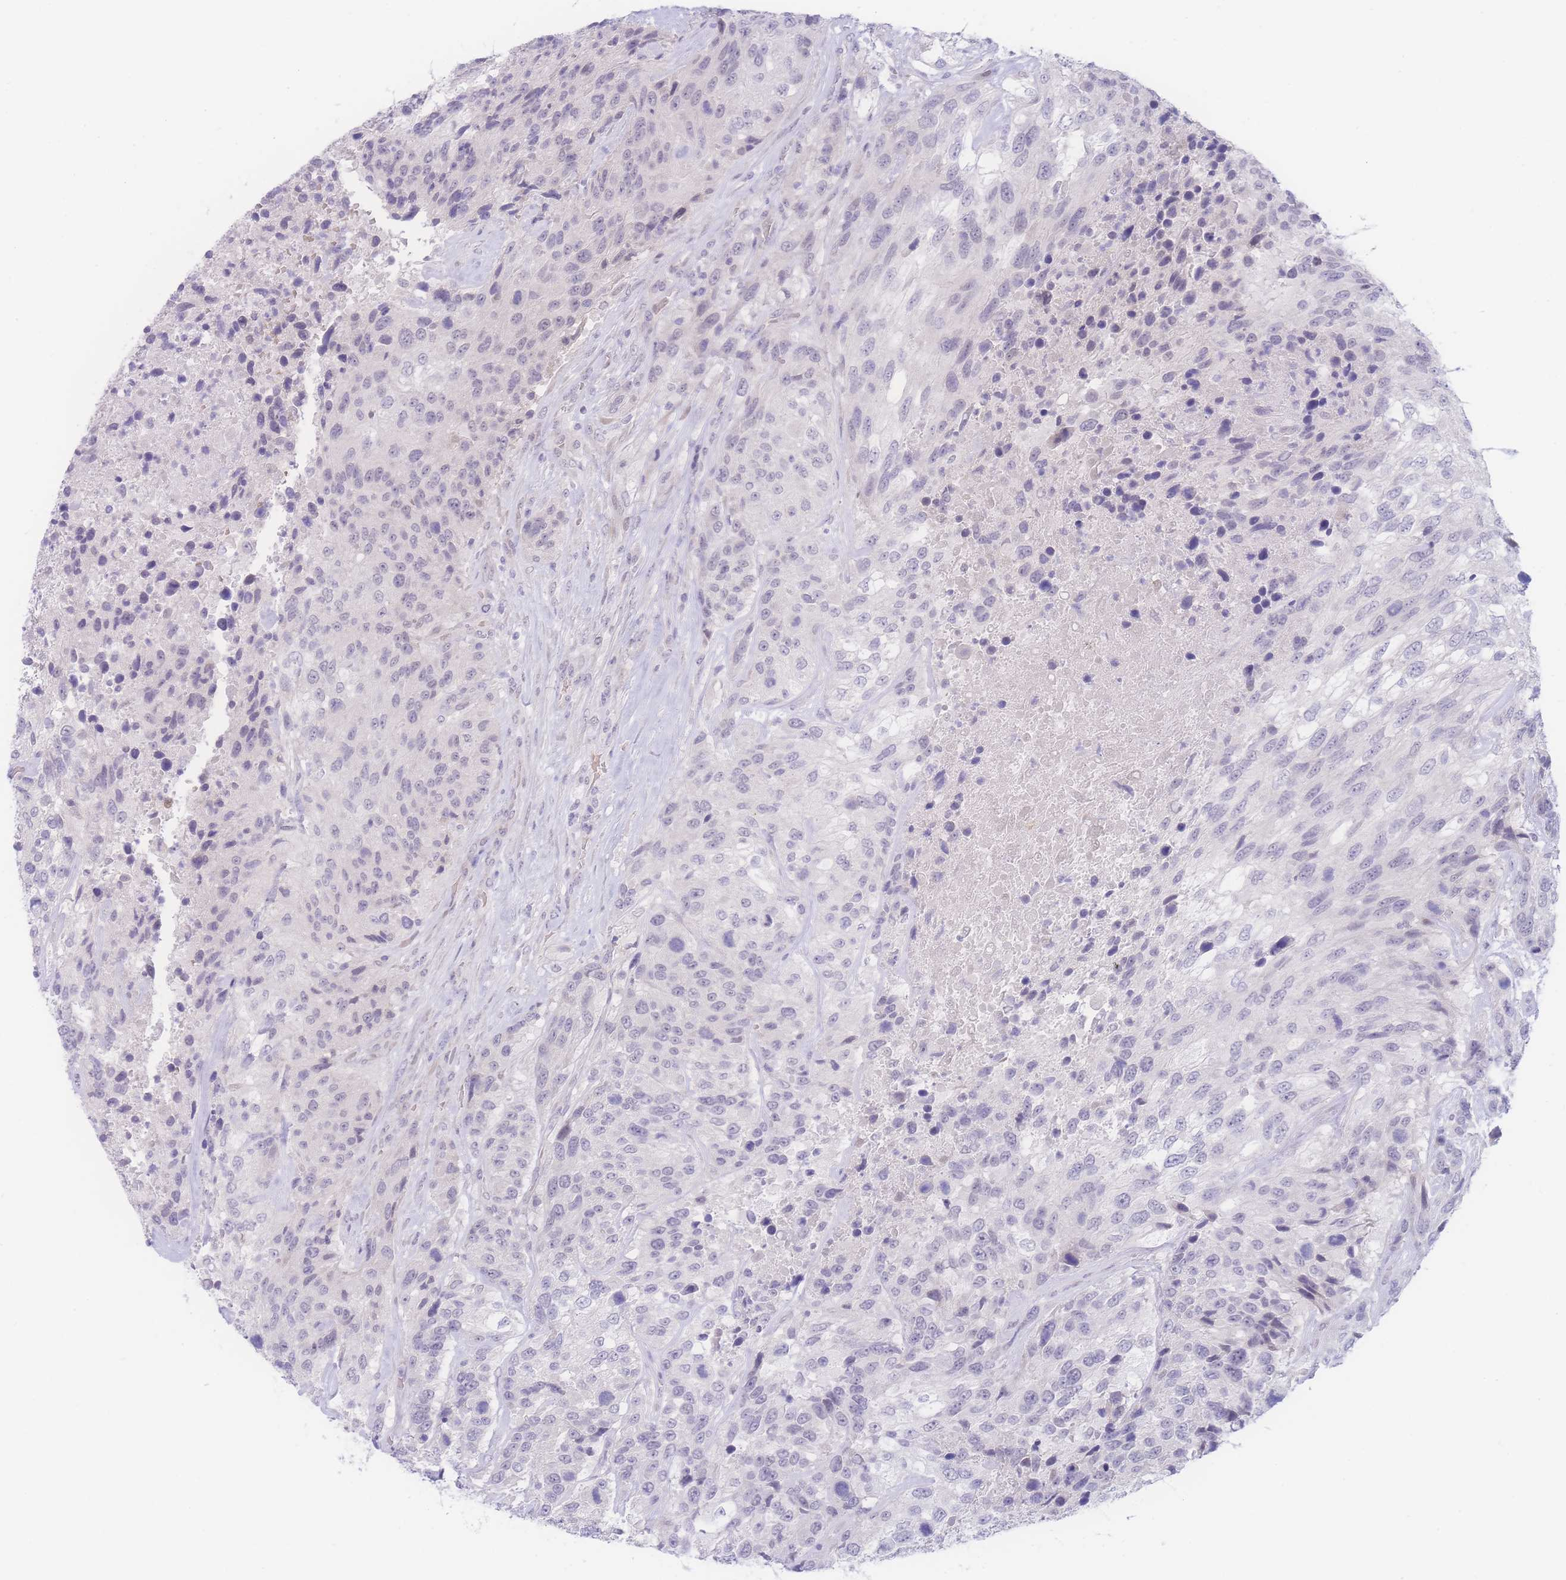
{"staining": {"intensity": "negative", "quantity": "none", "location": "none"}, "tissue": "urothelial cancer", "cell_type": "Tumor cells", "image_type": "cancer", "snomed": [{"axis": "morphology", "description": "Urothelial carcinoma, High grade"}, {"axis": "topography", "description": "Urinary bladder"}], "caption": "Human urothelial cancer stained for a protein using immunohistochemistry reveals no positivity in tumor cells.", "gene": "PRSS22", "patient": {"sex": "female", "age": 70}}